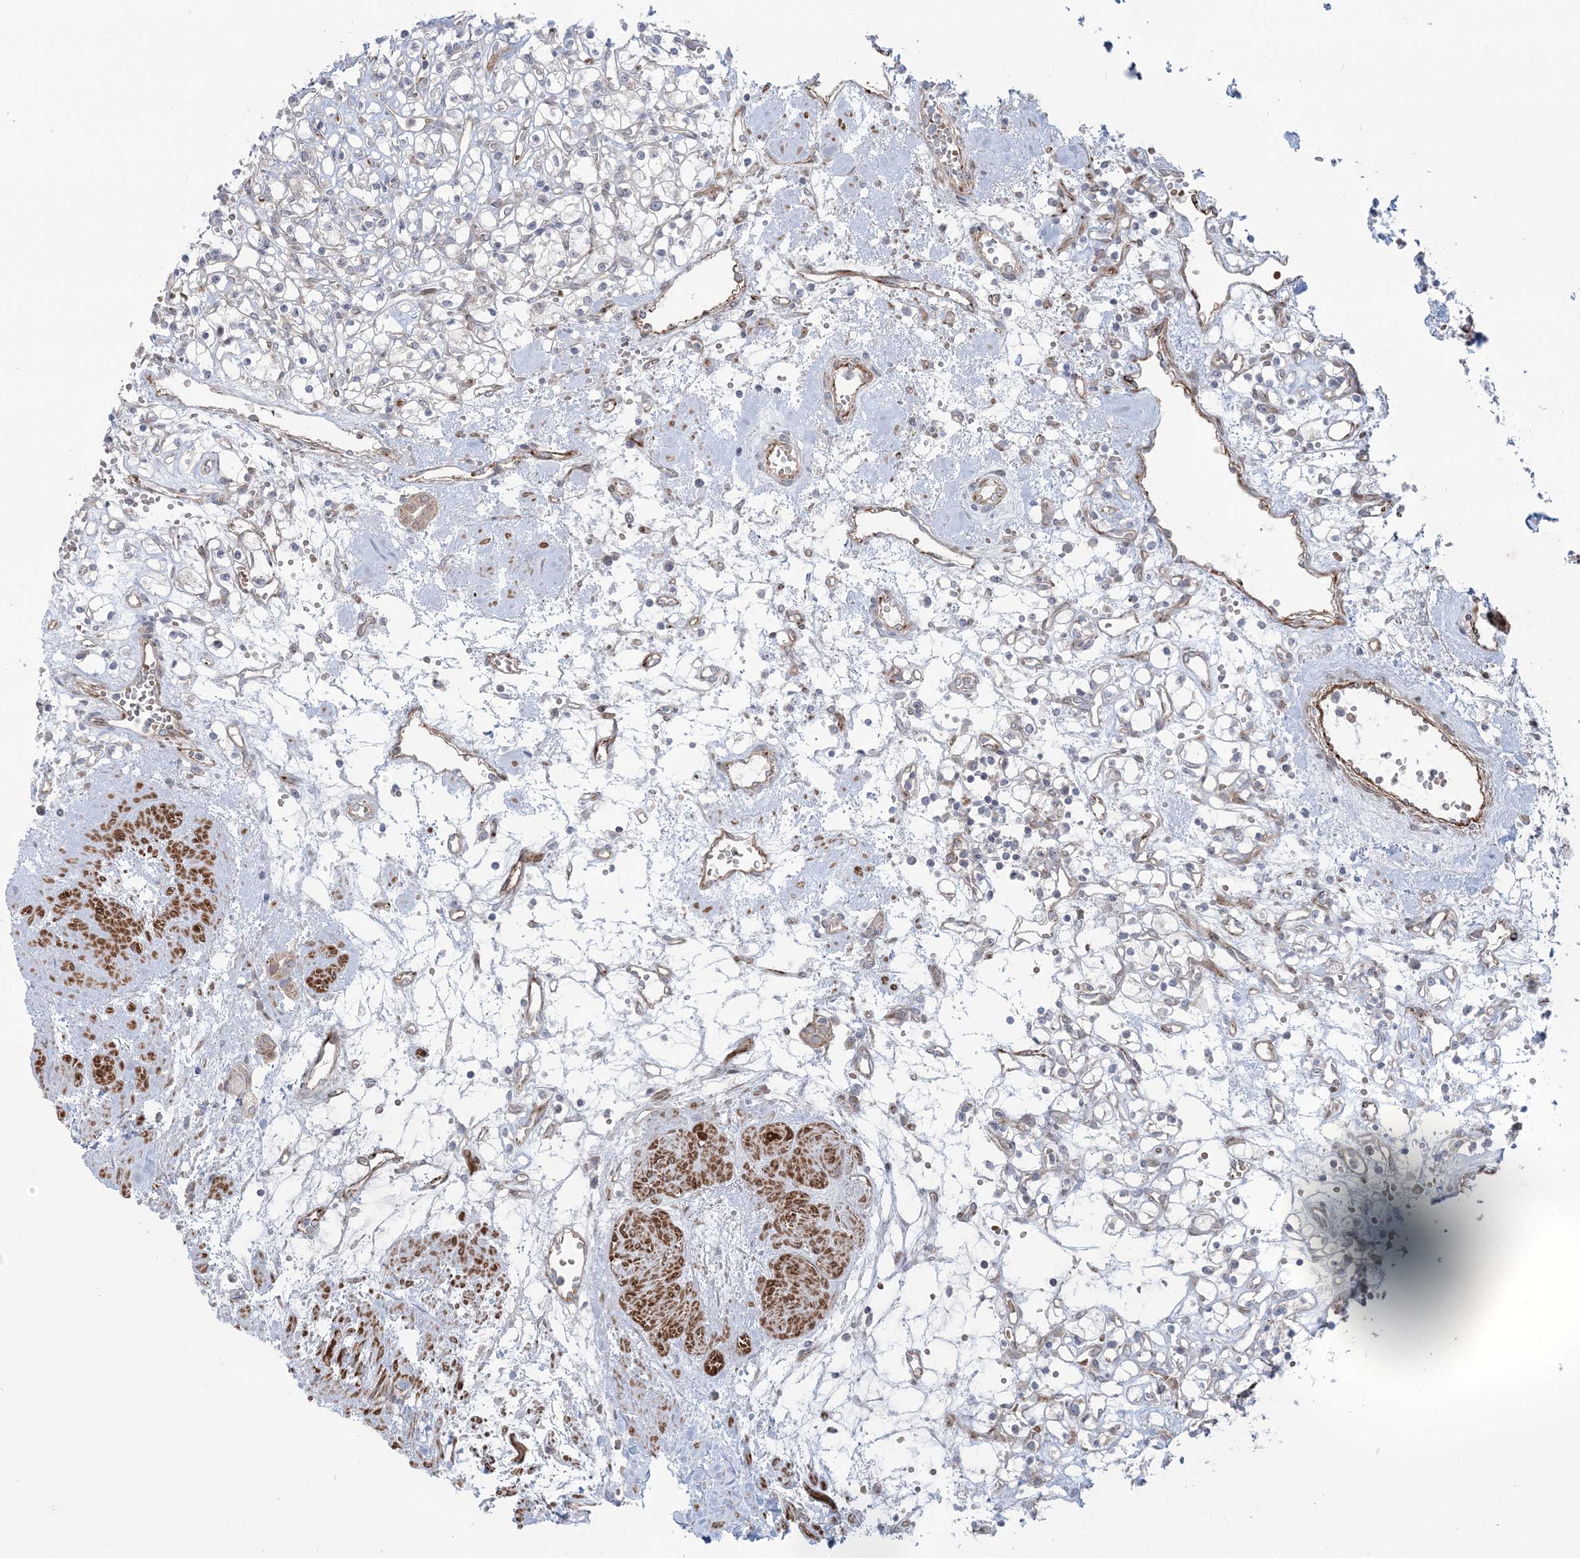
{"staining": {"intensity": "negative", "quantity": "none", "location": "none"}, "tissue": "renal cancer", "cell_type": "Tumor cells", "image_type": "cancer", "snomed": [{"axis": "morphology", "description": "Adenocarcinoma, NOS"}, {"axis": "topography", "description": "Kidney"}], "caption": "Tumor cells are negative for brown protein staining in renal cancer.", "gene": "NUDT9", "patient": {"sex": "female", "age": 59}}